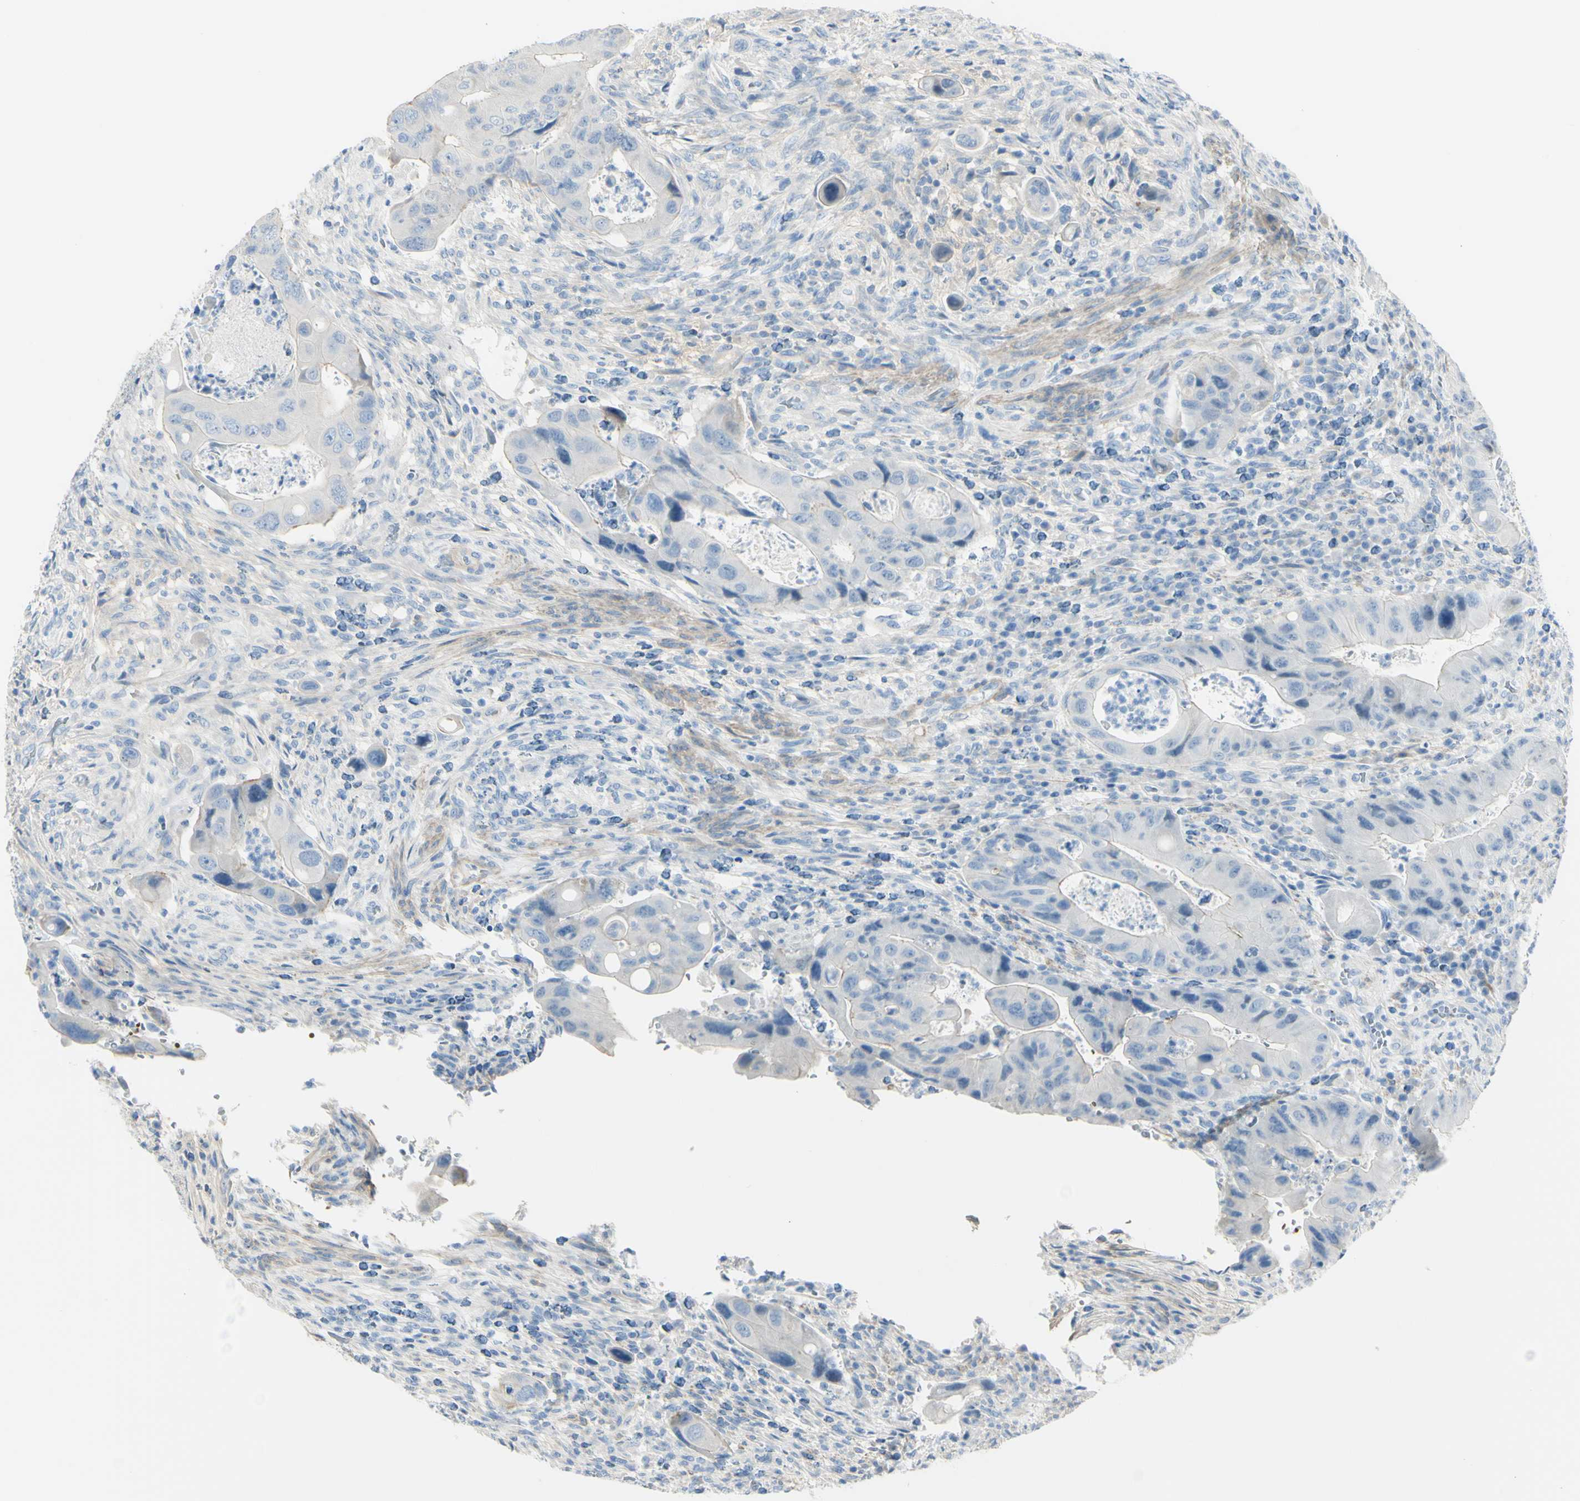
{"staining": {"intensity": "negative", "quantity": "none", "location": "none"}, "tissue": "colorectal cancer", "cell_type": "Tumor cells", "image_type": "cancer", "snomed": [{"axis": "morphology", "description": "Adenocarcinoma, NOS"}, {"axis": "topography", "description": "Rectum"}], "caption": "Human colorectal cancer stained for a protein using immunohistochemistry (IHC) reveals no positivity in tumor cells.", "gene": "NCBP2L", "patient": {"sex": "female", "age": 57}}